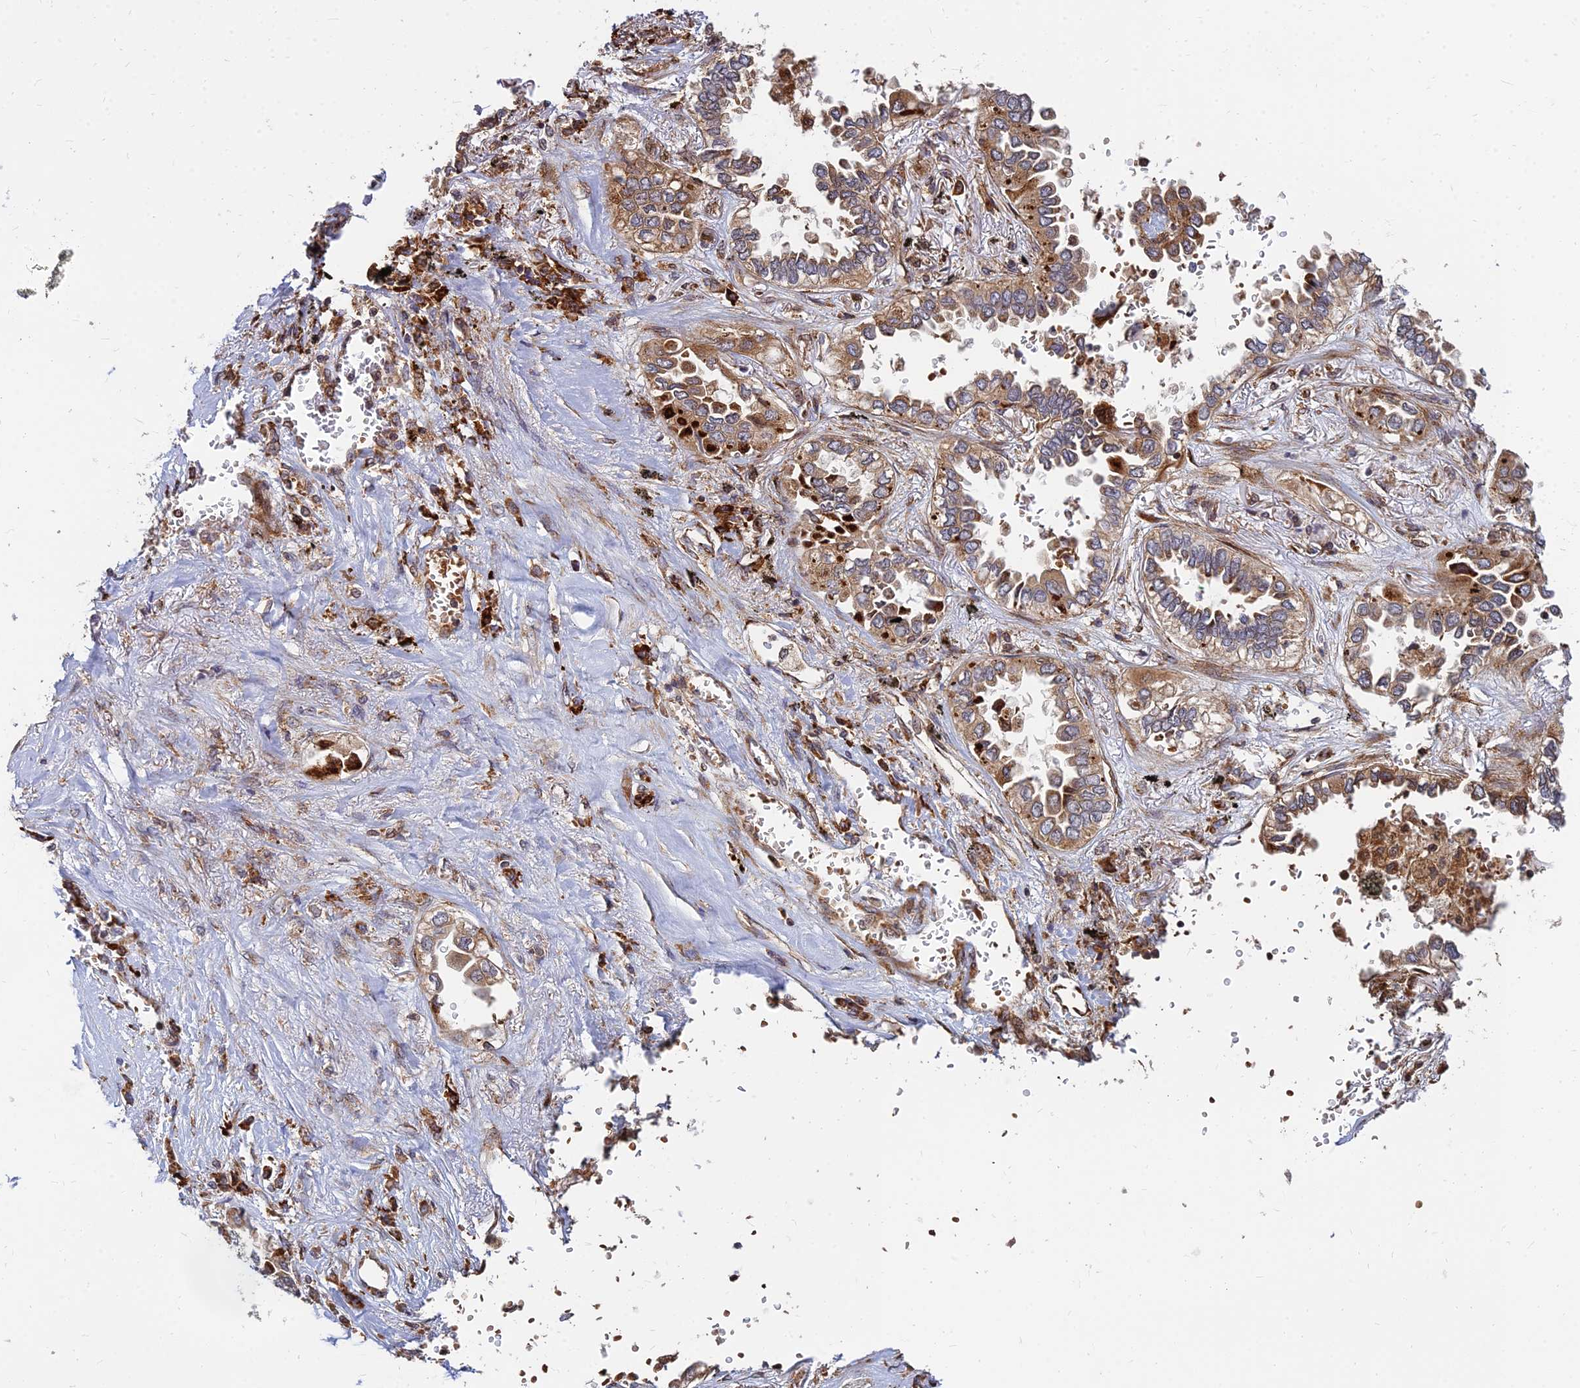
{"staining": {"intensity": "moderate", "quantity": ">75%", "location": "cytoplasmic/membranous"}, "tissue": "lung cancer", "cell_type": "Tumor cells", "image_type": "cancer", "snomed": [{"axis": "morphology", "description": "Adenocarcinoma, NOS"}, {"axis": "topography", "description": "Lung"}], "caption": "The micrograph demonstrates a brown stain indicating the presence of a protein in the cytoplasmic/membranous of tumor cells in adenocarcinoma (lung).", "gene": "CCT6B", "patient": {"sex": "female", "age": 76}}